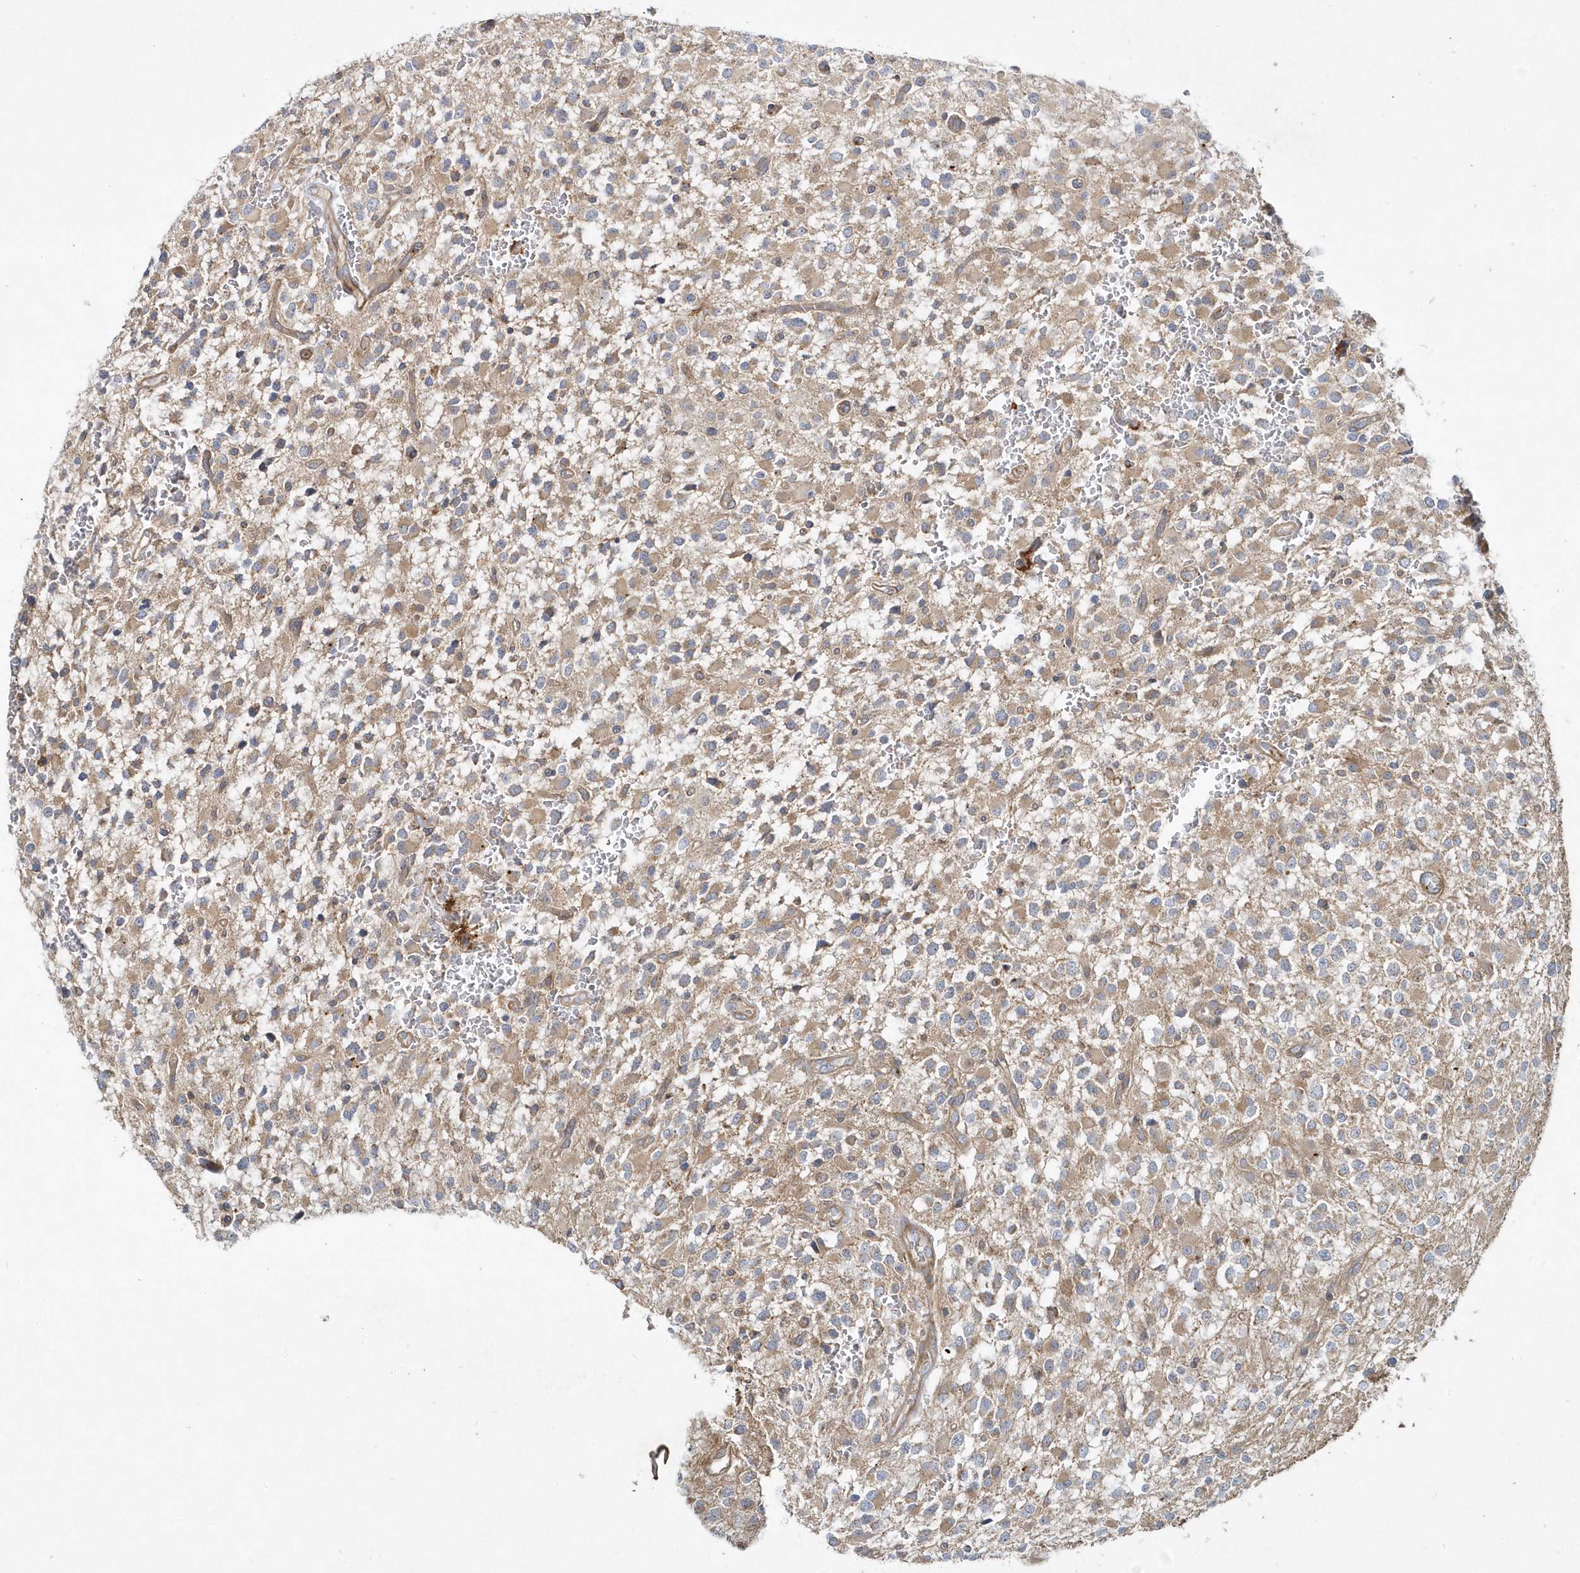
{"staining": {"intensity": "moderate", "quantity": ">75%", "location": "cytoplasmic/membranous"}, "tissue": "glioma", "cell_type": "Tumor cells", "image_type": "cancer", "snomed": [{"axis": "morphology", "description": "Glioma, malignant, High grade"}, {"axis": "topography", "description": "Brain"}], "caption": "Immunohistochemistry (DAB) staining of malignant glioma (high-grade) shows moderate cytoplasmic/membranous protein expression in approximately >75% of tumor cells. The staining was performed using DAB, with brown indicating positive protein expression. Nuclei are stained blue with hematoxylin.", "gene": "LEXM", "patient": {"sex": "male", "age": 34}}